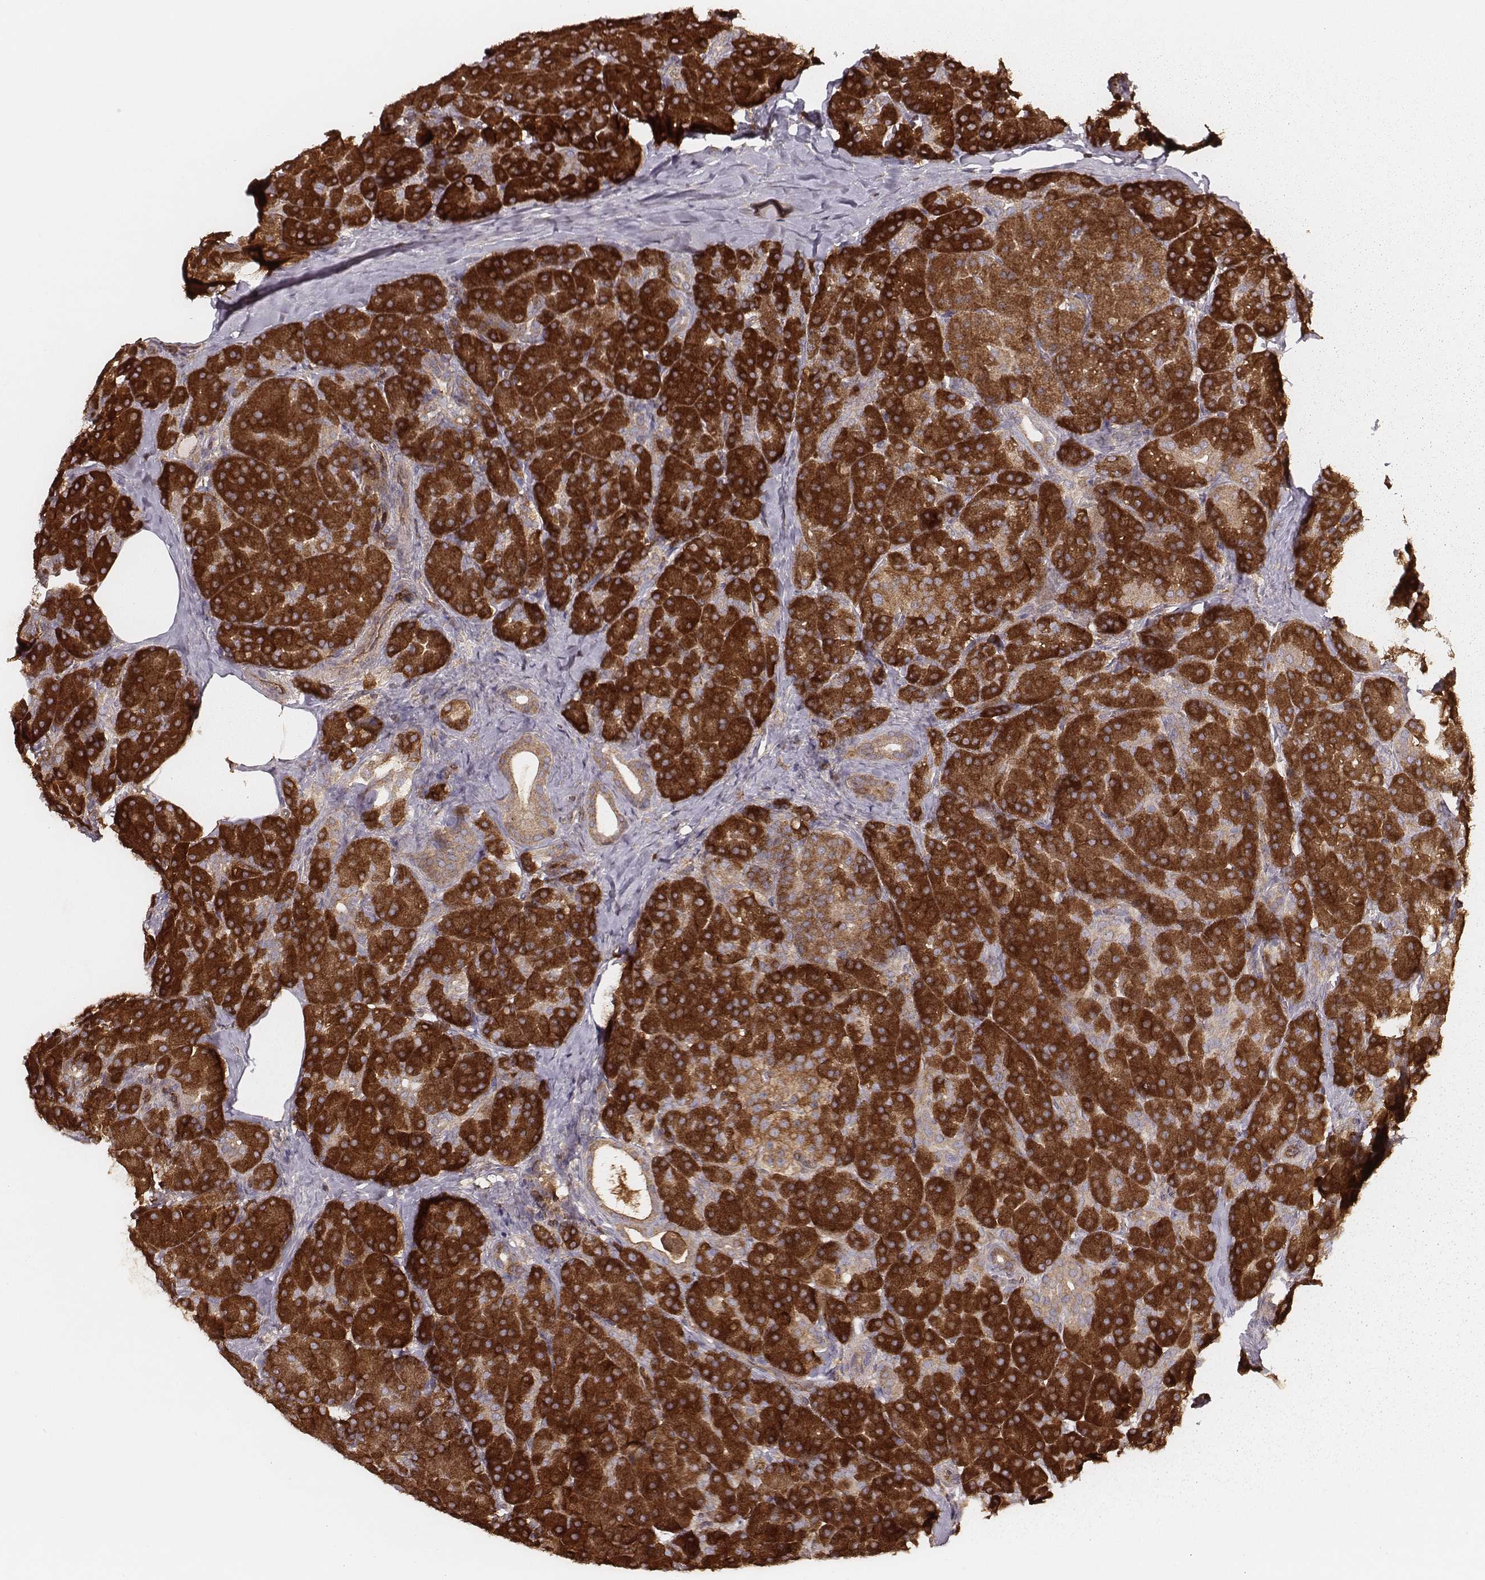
{"staining": {"intensity": "strong", "quantity": ">75%", "location": "cytoplasmic/membranous"}, "tissue": "pancreas", "cell_type": "Exocrine glandular cells", "image_type": "normal", "snomed": [{"axis": "morphology", "description": "Normal tissue, NOS"}, {"axis": "topography", "description": "Pancreas"}], "caption": "Approximately >75% of exocrine glandular cells in unremarkable human pancreas display strong cytoplasmic/membranous protein expression as visualized by brown immunohistochemical staining.", "gene": "CARS1", "patient": {"sex": "male", "age": 57}}